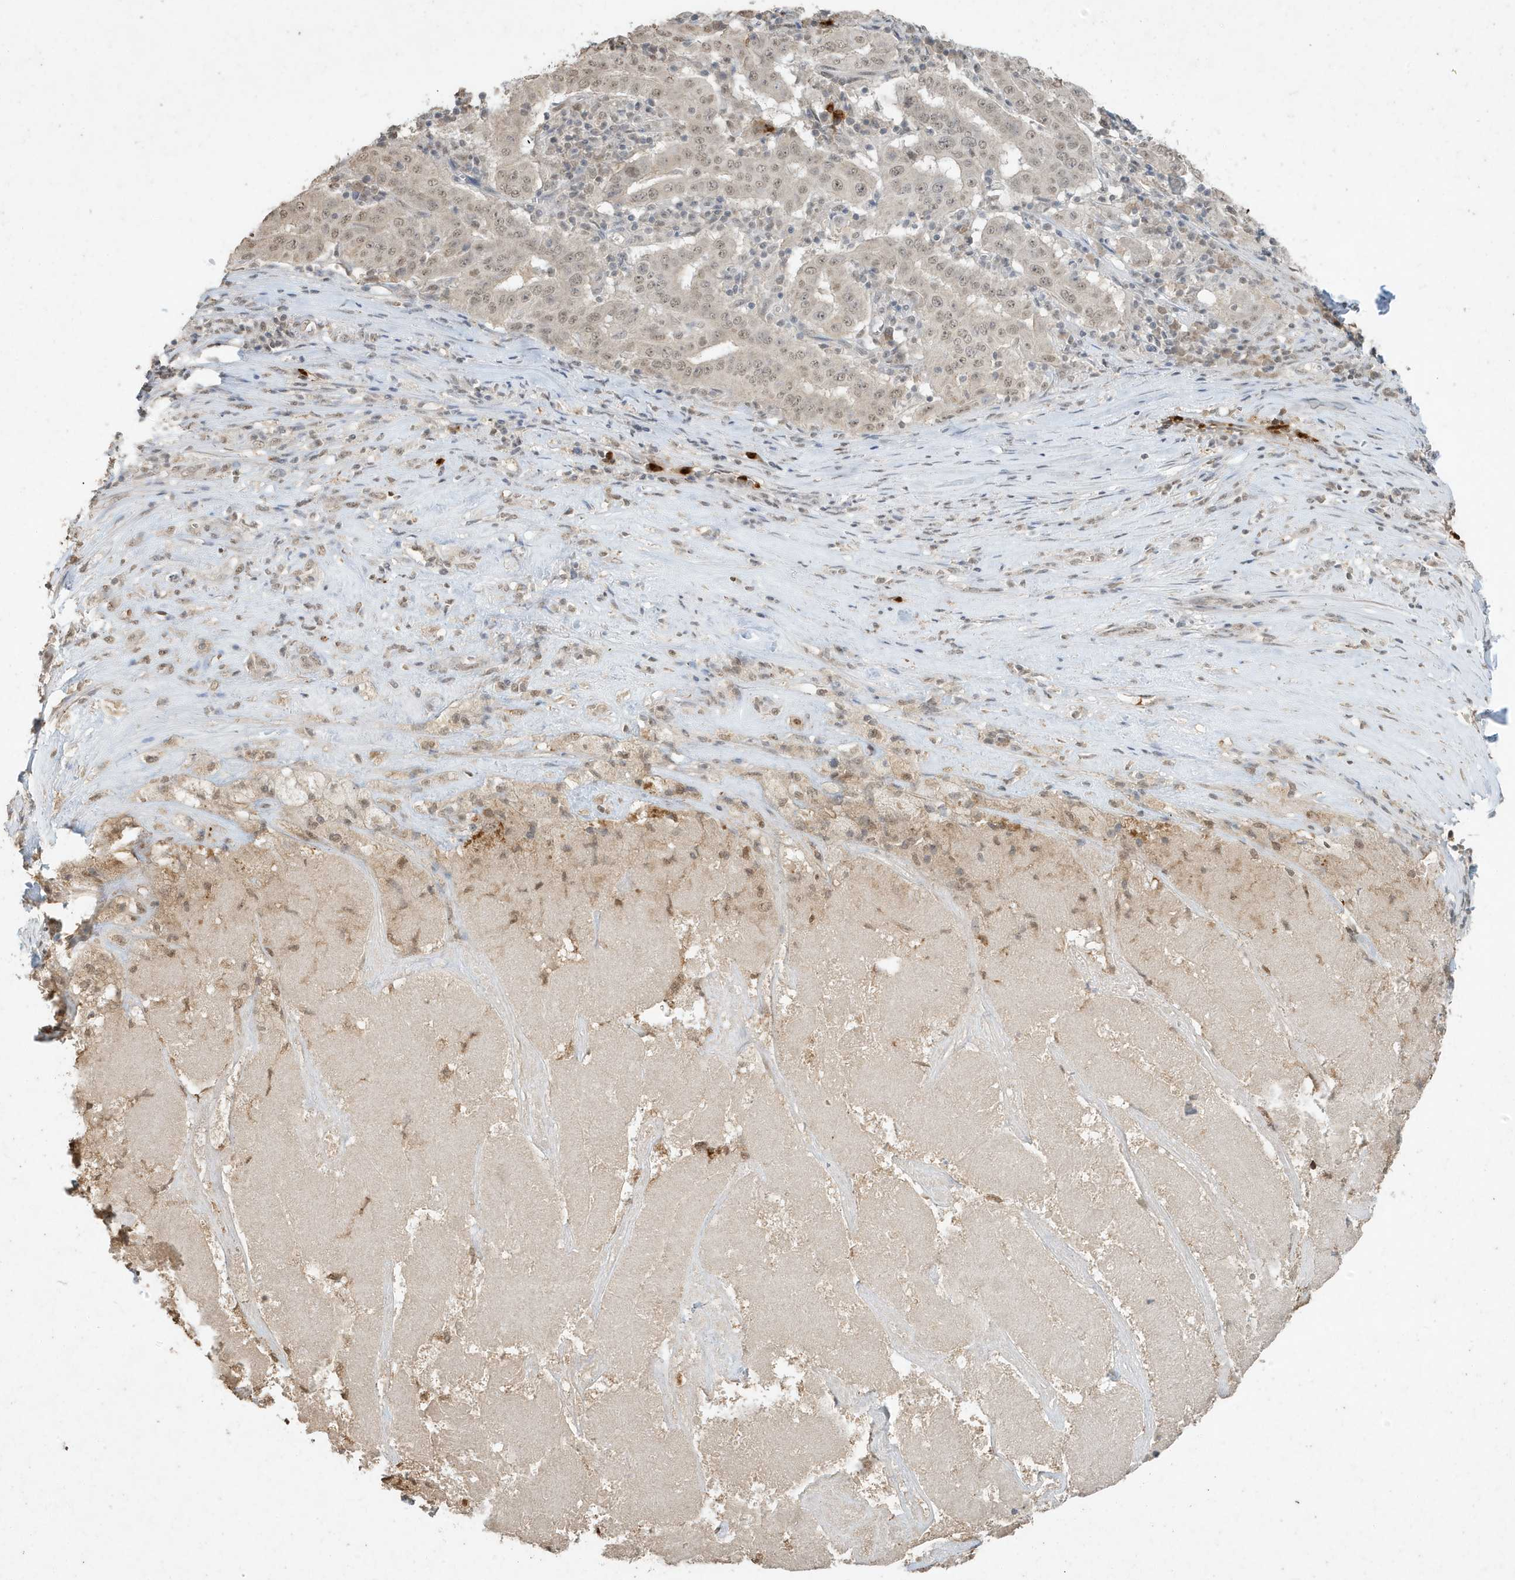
{"staining": {"intensity": "weak", "quantity": ">75%", "location": "nuclear"}, "tissue": "pancreatic cancer", "cell_type": "Tumor cells", "image_type": "cancer", "snomed": [{"axis": "morphology", "description": "Adenocarcinoma, NOS"}, {"axis": "topography", "description": "Pancreas"}], "caption": "Pancreatic adenocarcinoma stained for a protein shows weak nuclear positivity in tumor cells. Nuclei are stained in blue.", "gene": "DEFA1", "patient": {"sex": "male", "age": 63}}